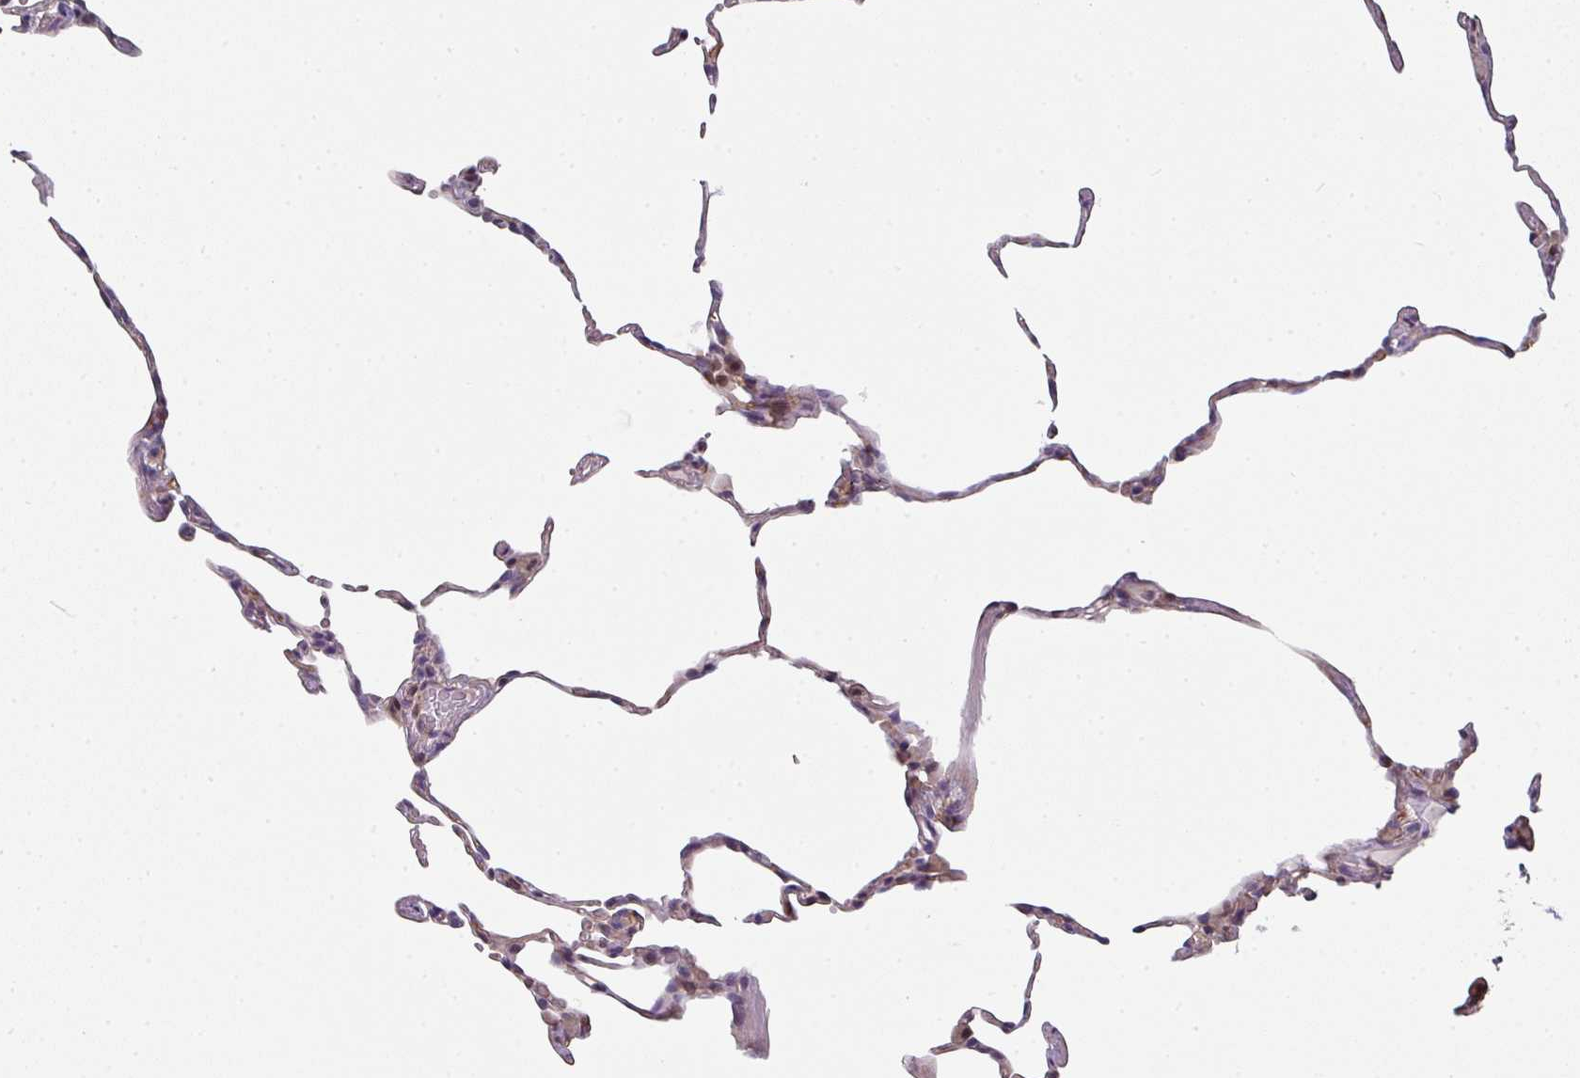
{"staining": {"intensity": "moderate", "quantity": "<25%", "location": "cytoplasmic/membranous"}, "tissue": "lung", "cell_type": "Alveolar cells", "image_type": "normal", "snomed": [{"axis": "morphology", "description": "Normal tissue, NOS"}, {"axis": "topography", "description": "Lung"}], "caption": "Alveolar cells show moderate cytoplasmic/membranous expression in about <25% of cells in benign lung.", "gene": "BEND5", "patient": {"sex": "female", "age": 57}}